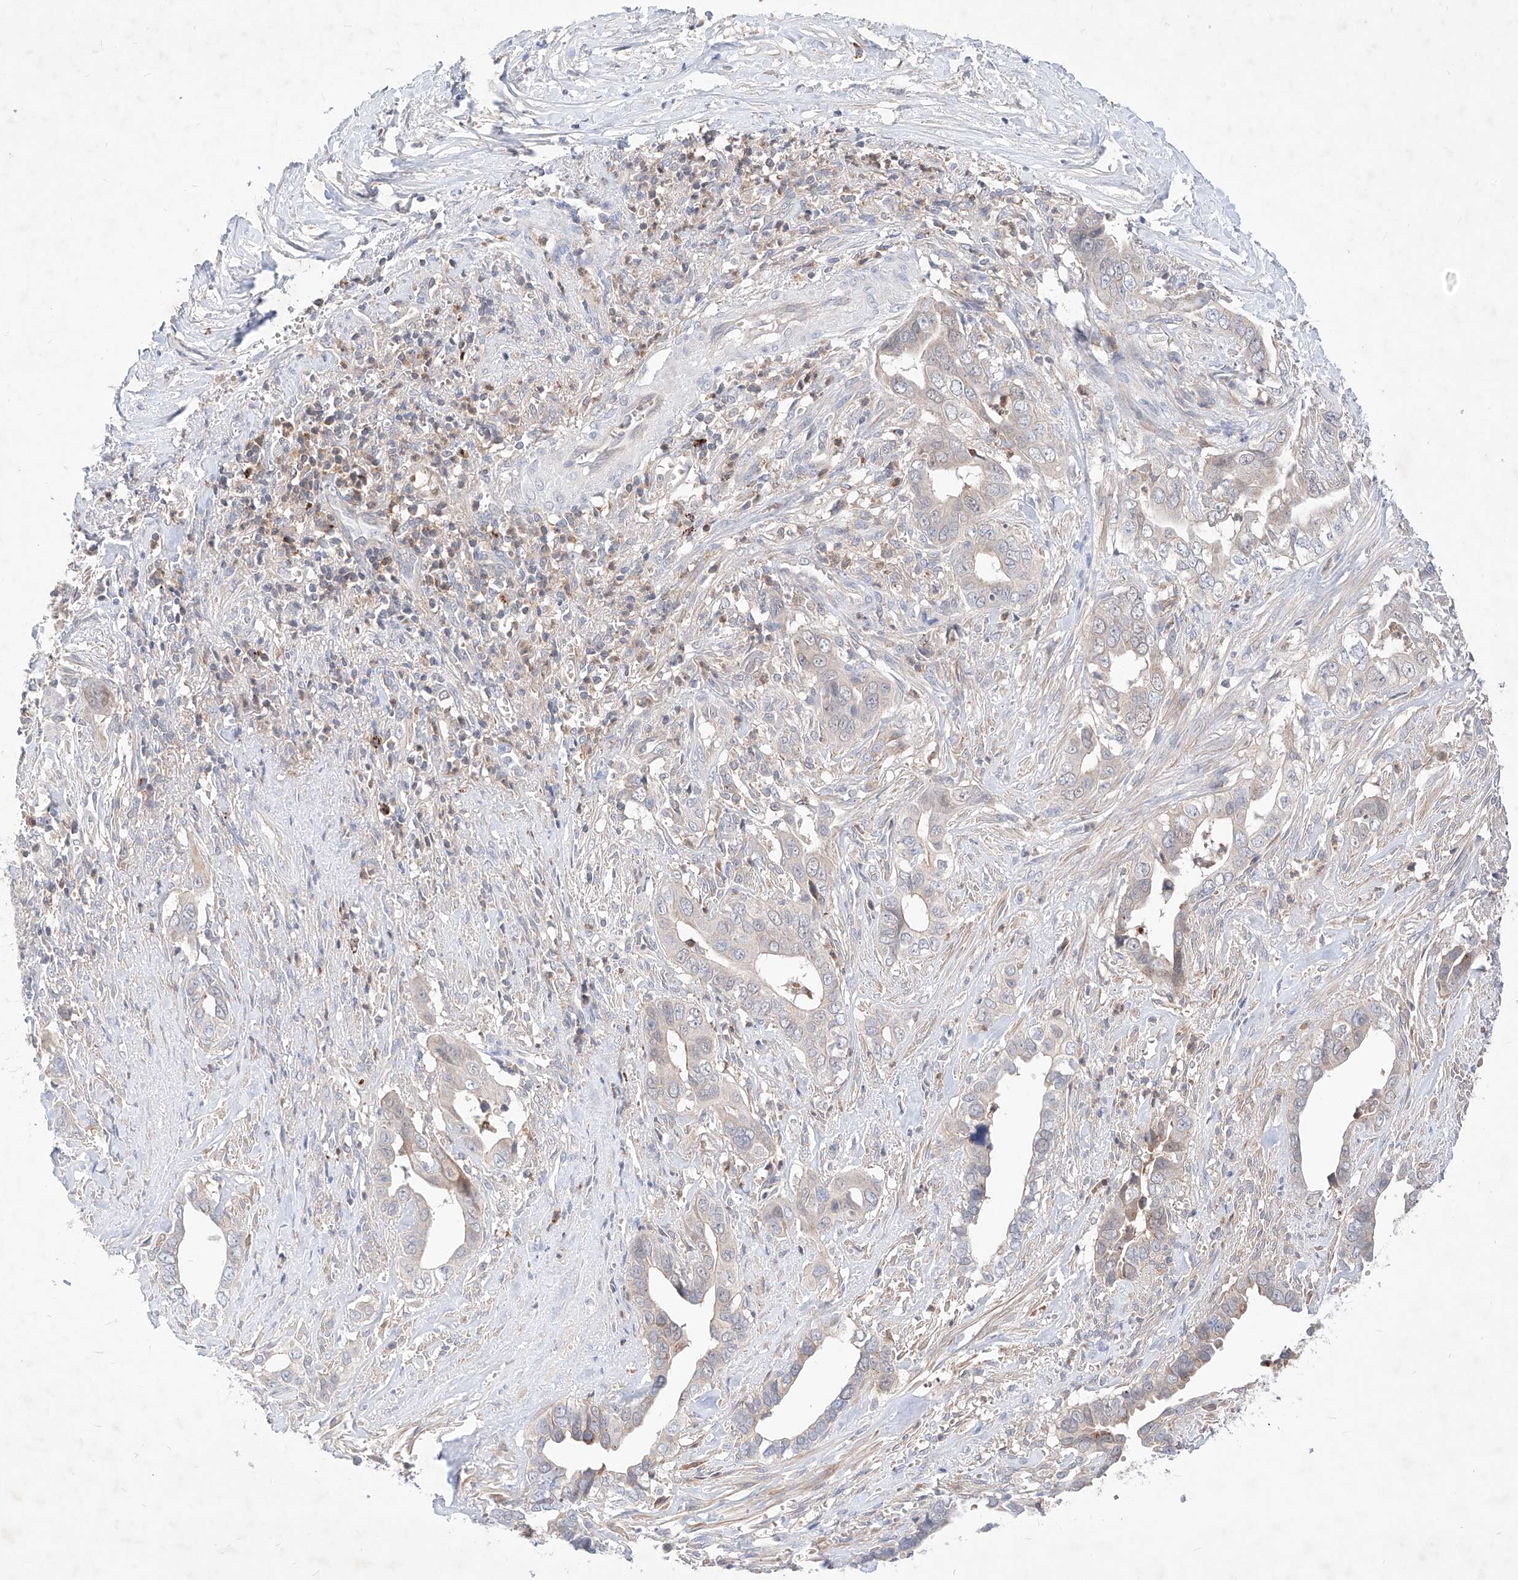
{"staining": {"intensity": "negative", "quantity": "none", "location": "none"}, "tissue": "liver cancer", "cell_type": "Tumor cells", "image_type": "cancer", "snomed": [{"axis": "morphology", "description": "Cholangiocarcinoma"}, {"axis": "topography", "description": "Liver"}], "caption": "This histopathology image is of cholangiocarcinoma (liver) stained with IHC to label a protein in brown with the nuclei are counter-stained blue. There is no positivity in tumor cells.", "gene": "TSNAX", "patient": {"sex": "female", "age": 79}}